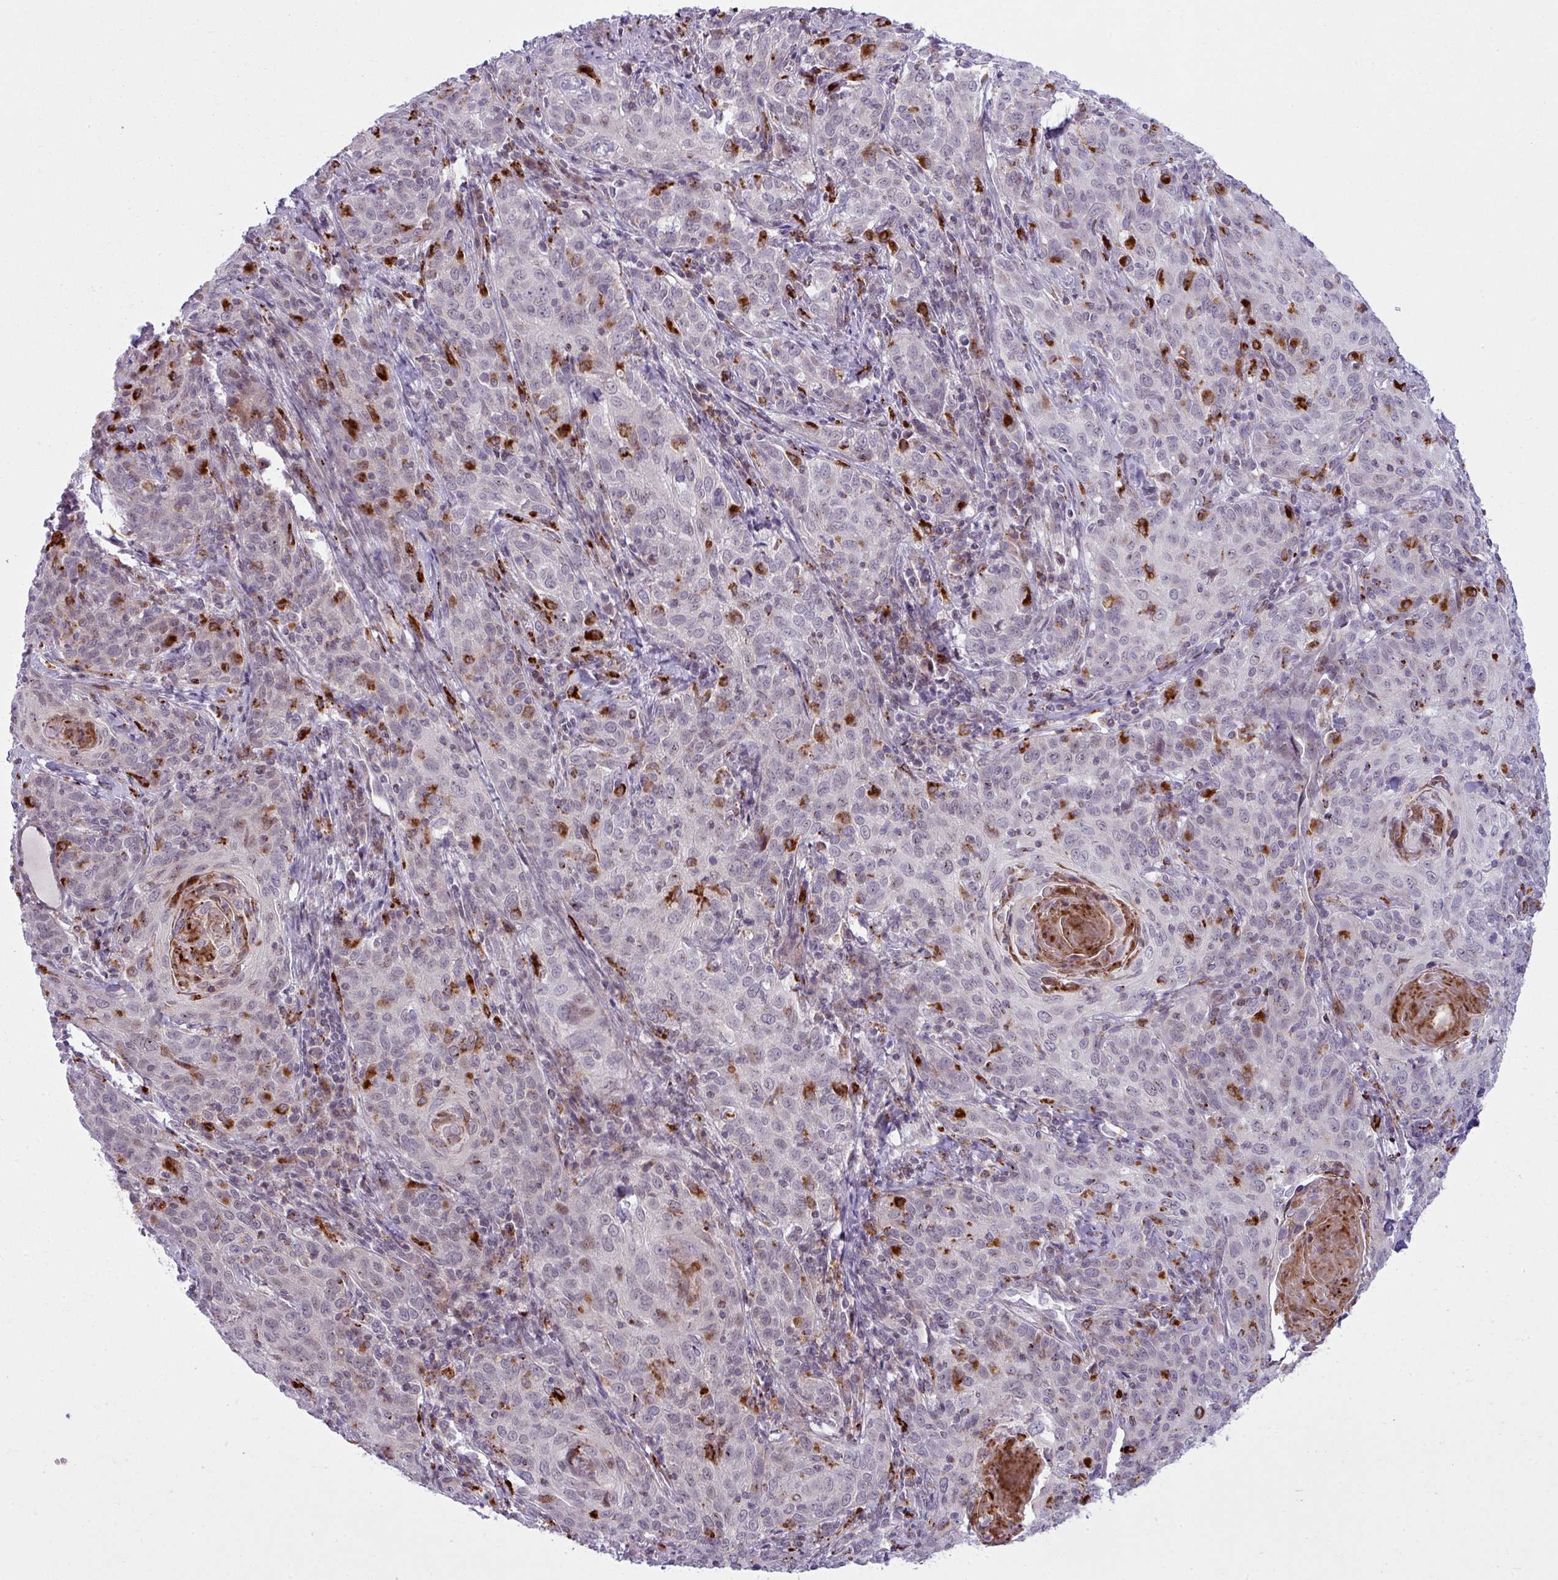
{"staining": {"intensity": "negative", "quantity": "none", "location": "none"}, "tissue": "cervical cancer", "cell_type": "Tumor cells", "image_type": "cancer", "snomed": [{"axis": "morphology", "description": "Squamous cell carcinoma, NOS"}, {"axis": "topography", "description": "Cervix"}], "caption": "Tumor cells are negative for brown protein staining in squamous cell carcinoma (cervical). (Brightfield microscopy of DAB immunohistochemistry at high magnification).", "gene": "MAP7D2", "patient": {"sex": "female", "age": 57}}